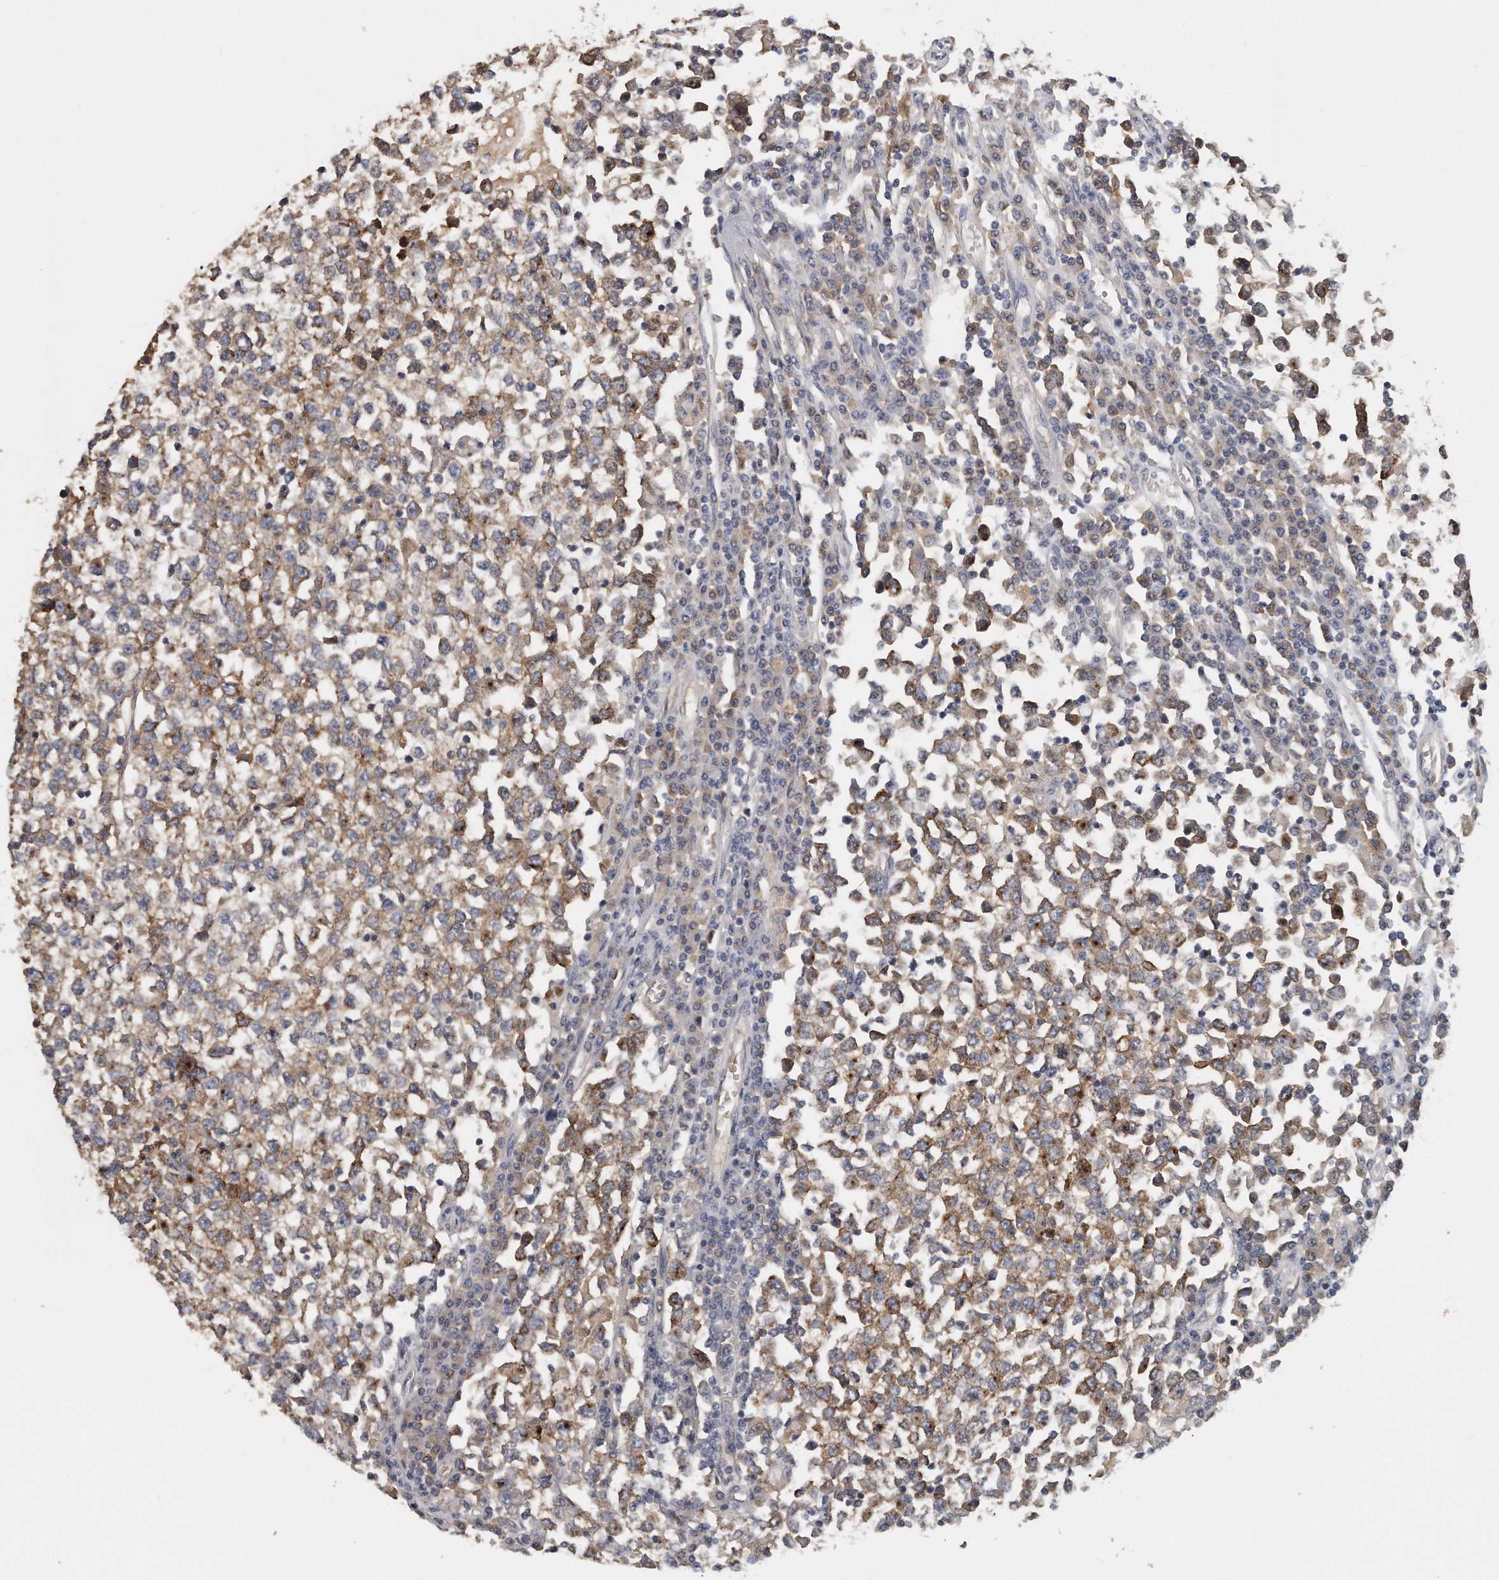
{"staining": {"intensity": "moderate", "quantity": ">75%", "location": "cytoplasmic/membranous"}, "tissue": "testis cancer", "cell_type": "Tumor cells", "image_type": "cancer", "snomed": [{"axis": "morphology", "description": "Seminoma, NOS"}, {"axis": "topography", "description": "Testis"}], "caption": "About >75% of tumor cells in testis cancer (seminoma) display moderate cytoplasmic/membranous protein expression as visualized by brown immunohistochemical staining.", "gene": "TRAPPC14", "patient": {"sex": "male", "age": 65}}